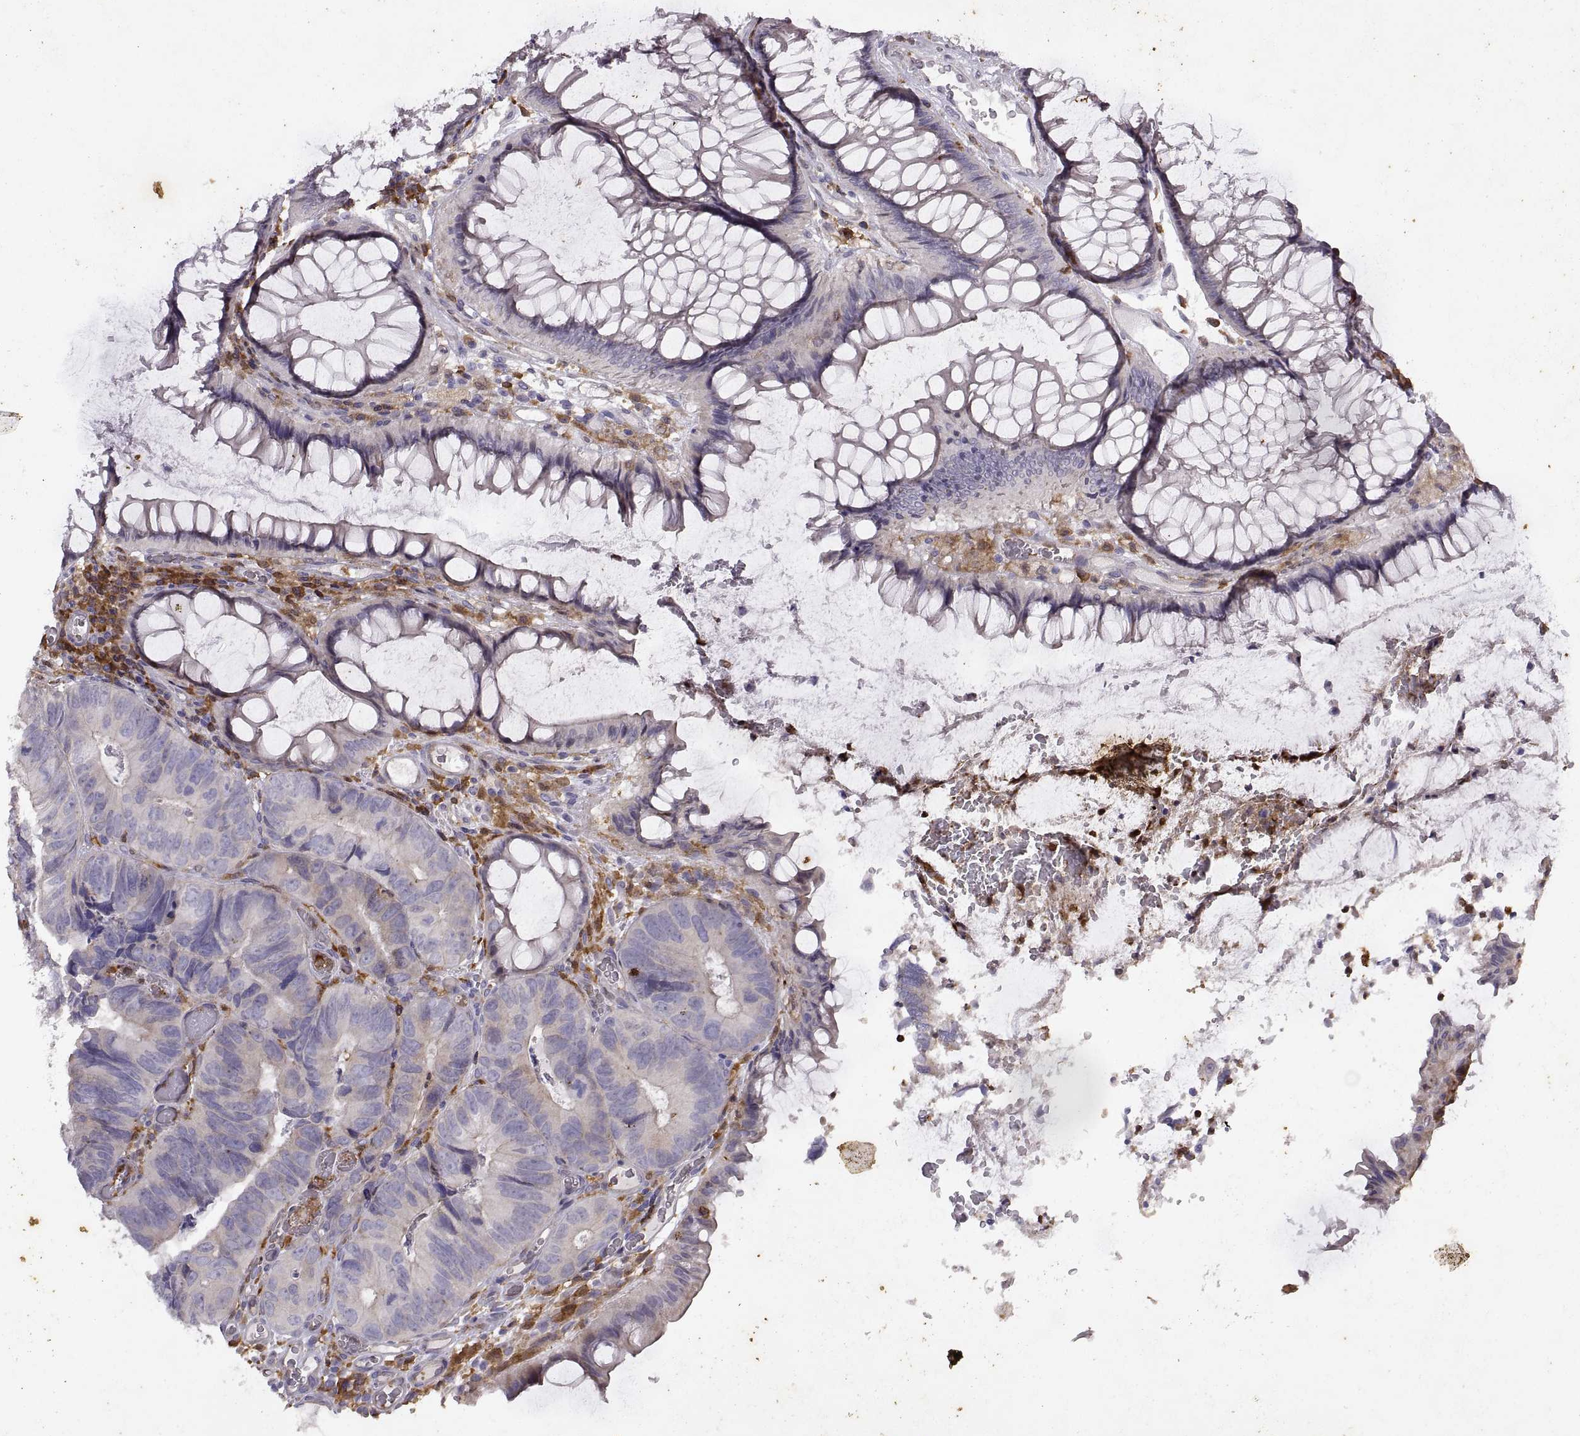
{"staining": {"intensity": "negative", "quantity": "none", "location": "none"}, "tissue": "colorectal cancer", "cell_type": "Tumor cells", "image_type": "cancer", "snomed": [{"axis": "morphology", "description": "Adenocarcinoma, NOS"}, {"axis": "topography", "description": "Colon"}], "caption": "High power microscopy micrograph of an IHC histopathology image of colorectal adenocarcinoma, revealing no significant positivity in tumor cells.", "gene": "DOK3", "patient": {"sex": "female", "age": 67}}